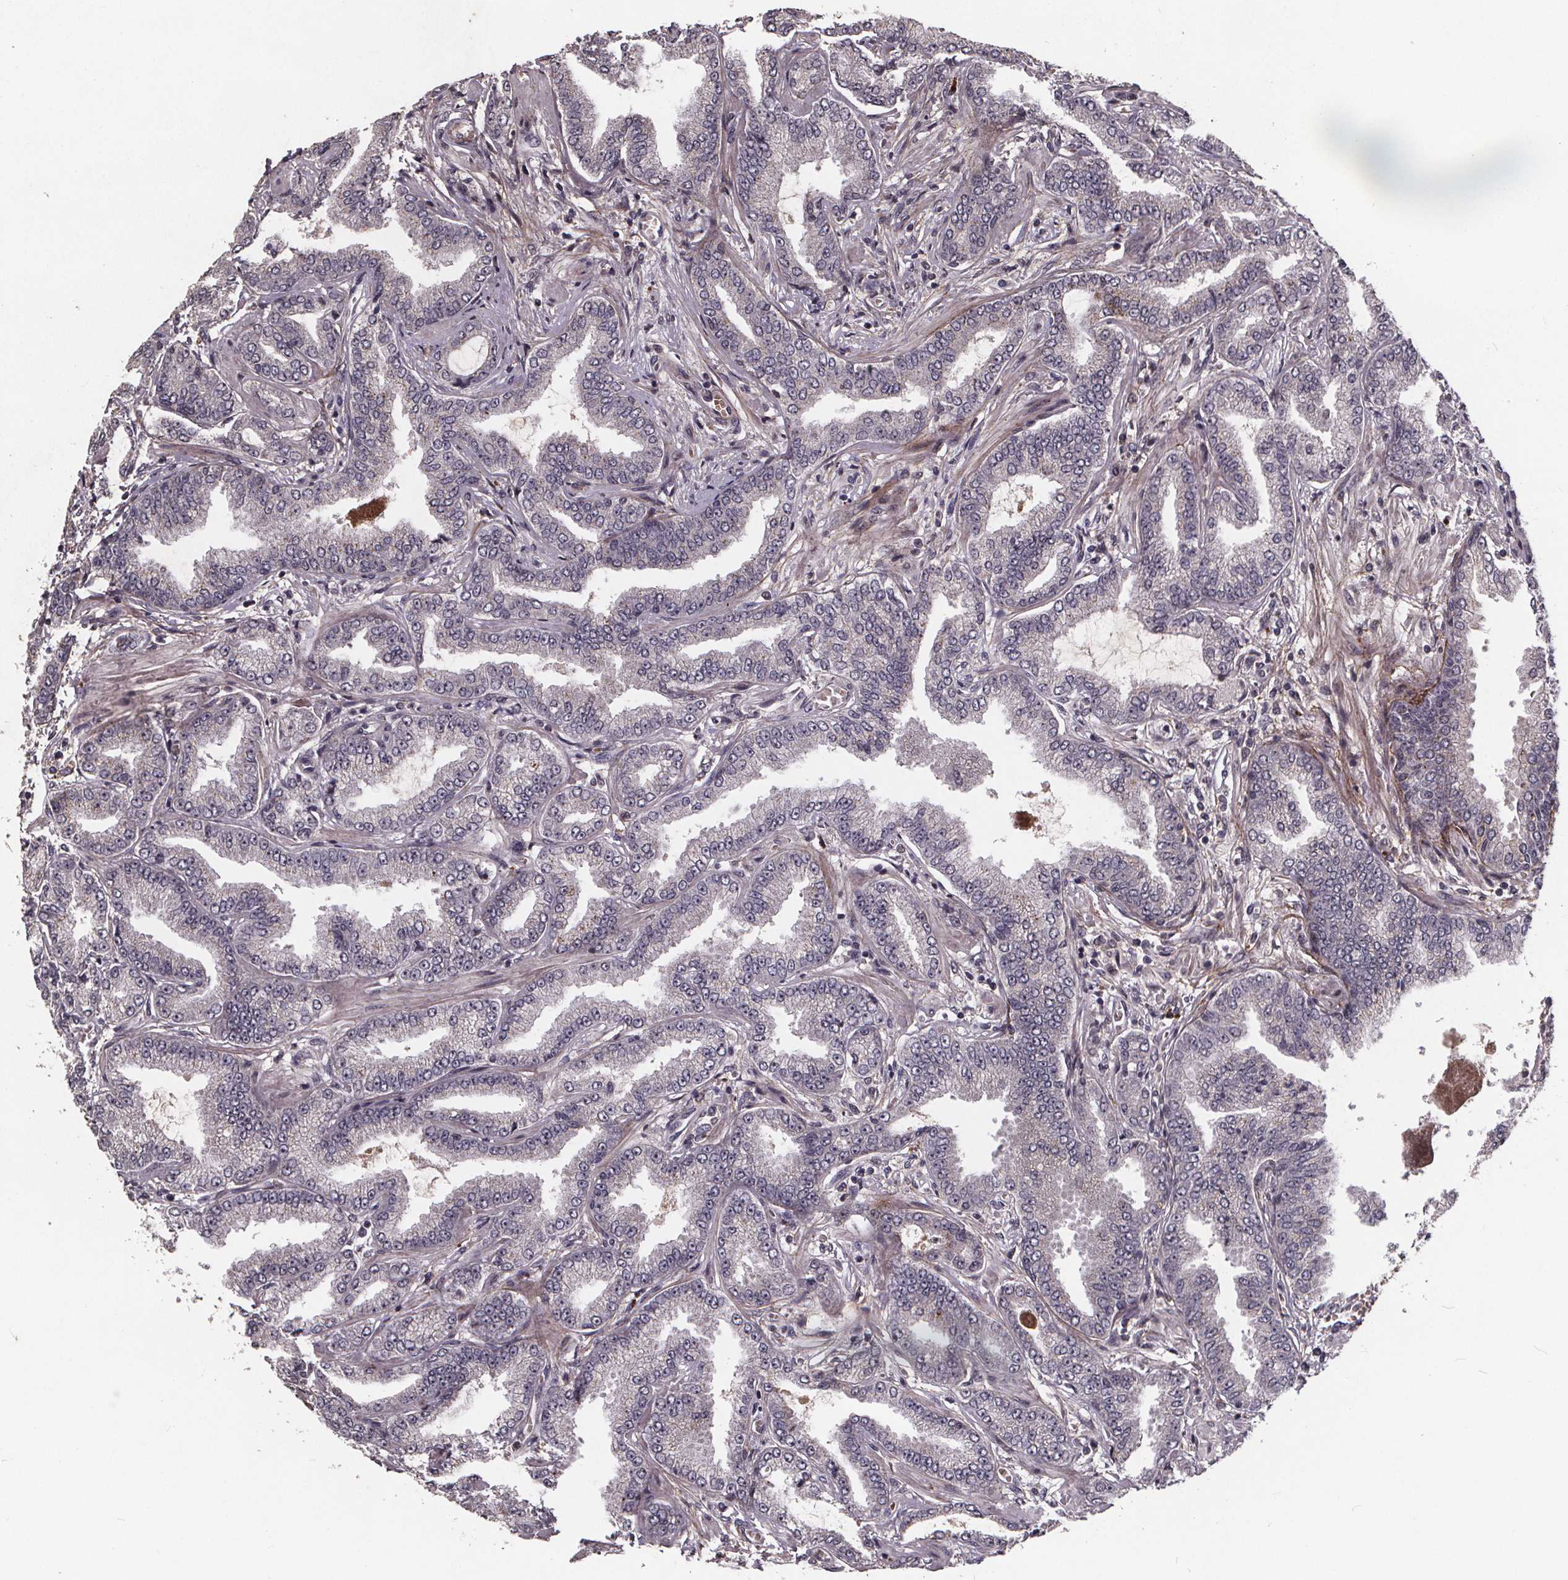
{"staining": {"intensity": "negative", "quantity": "none", "location": "none"}, "tissue": "prostate cancer", "cell_type": "Tumor cells", "image_type": "cancer", "snomed": [{"axis": "morphology", "description": "Adenocarcinoma, Low grade"}, {"axis": "topography", "description": "Prostate"}], "caption": "Human prostate low-grade adenocarcinoma stained for a protein using IHC displays no expression in tumor cells.", "gene": "GPX3", "patient": {"sex": "male", "age": 55}}